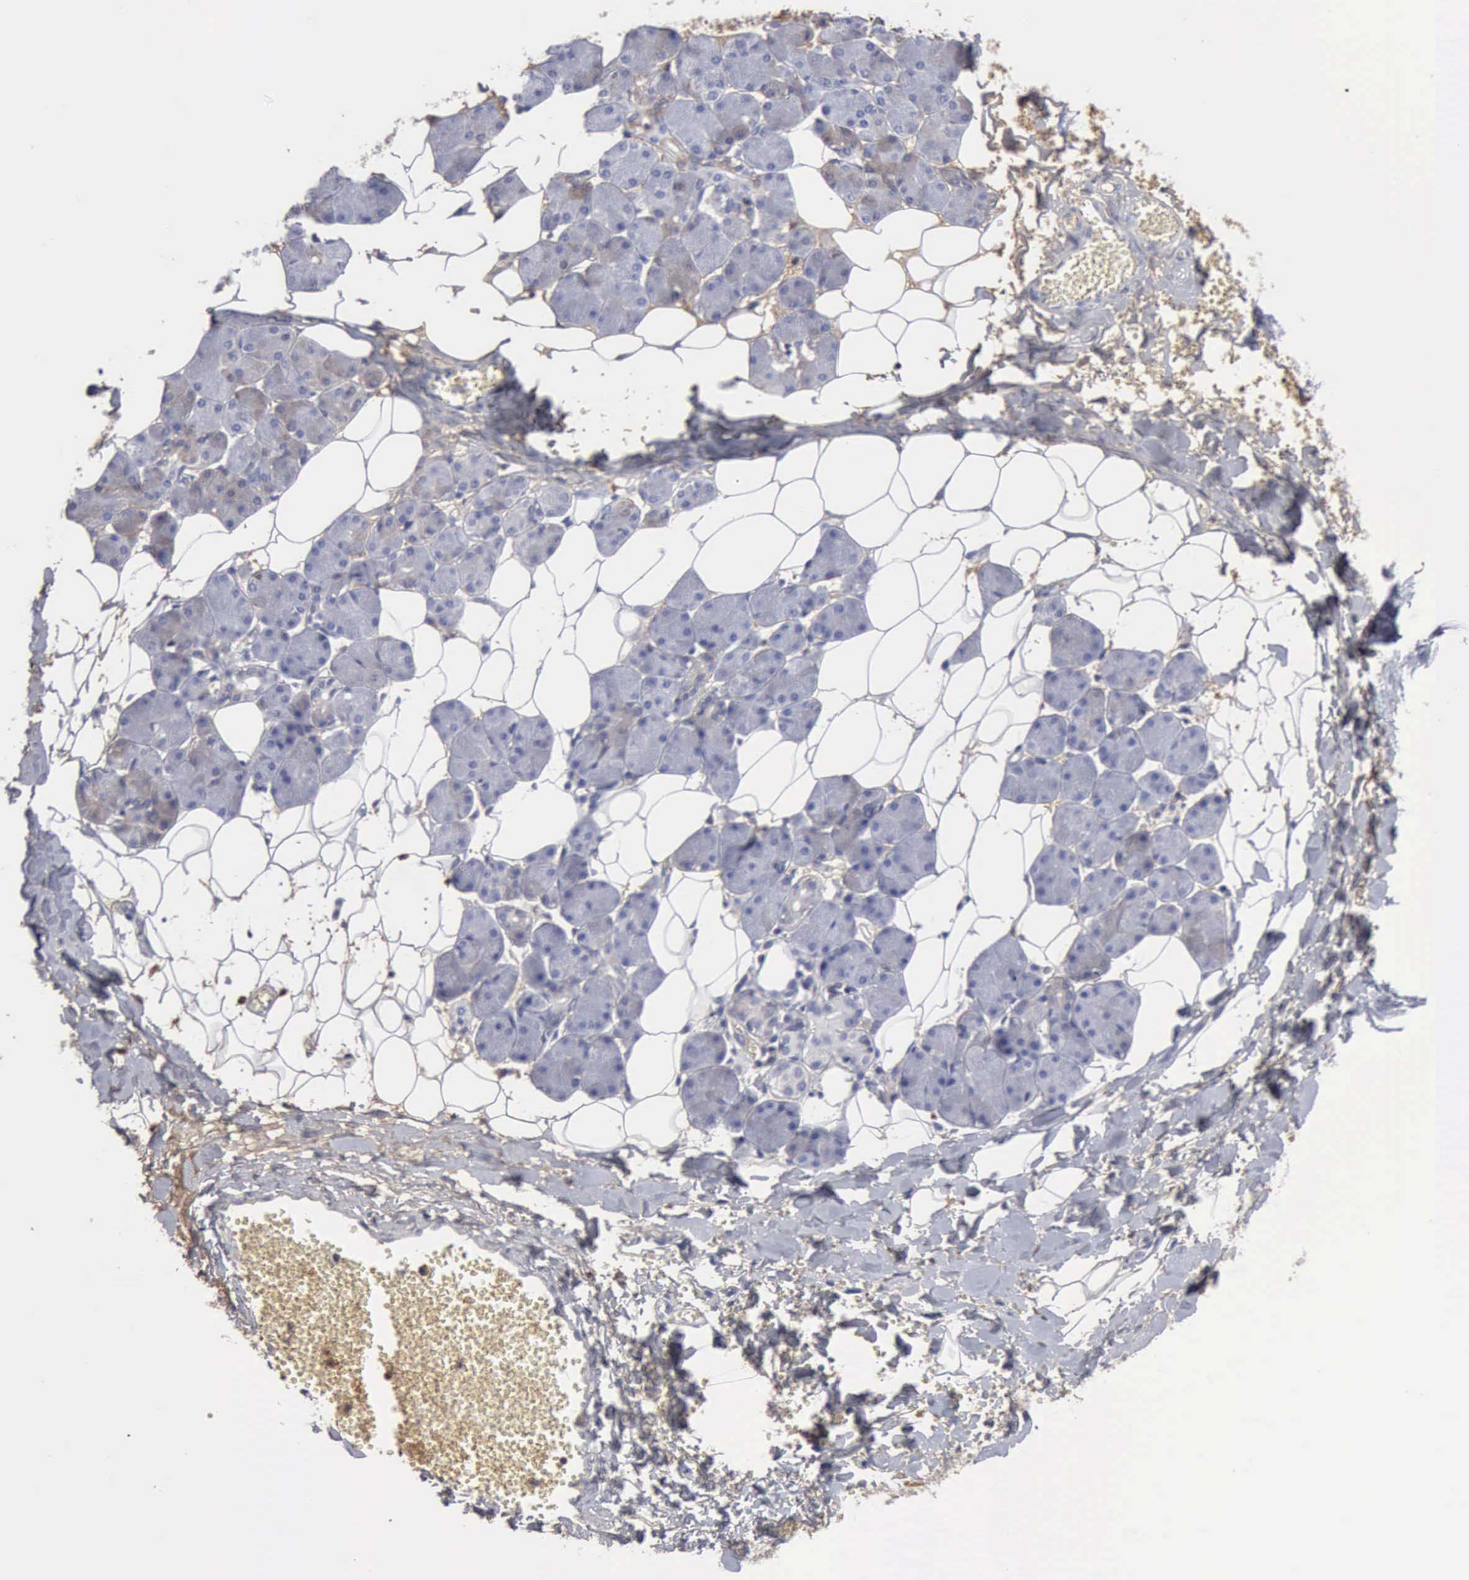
{"staining": {"intensity": "negative", "quantity": "none", "location": "none"}, "tissue": "salivary gland", "cell_type": "Glandular cells", "image_type": "normal", "snomed": [{"axis": "morphology", "description": "Normal tissue, NOS"}, {"axis": "morphology", "description": "Adenoma, NOS"}, {"axis": "topography", "description": "Salivary gland"}], "caption": "Glandular cells show no significant expression in normal salivary gland. Nuclei are stained in blue.", "gene": "SERPINA1", "patient": {"sex": "female", "age": 32}}